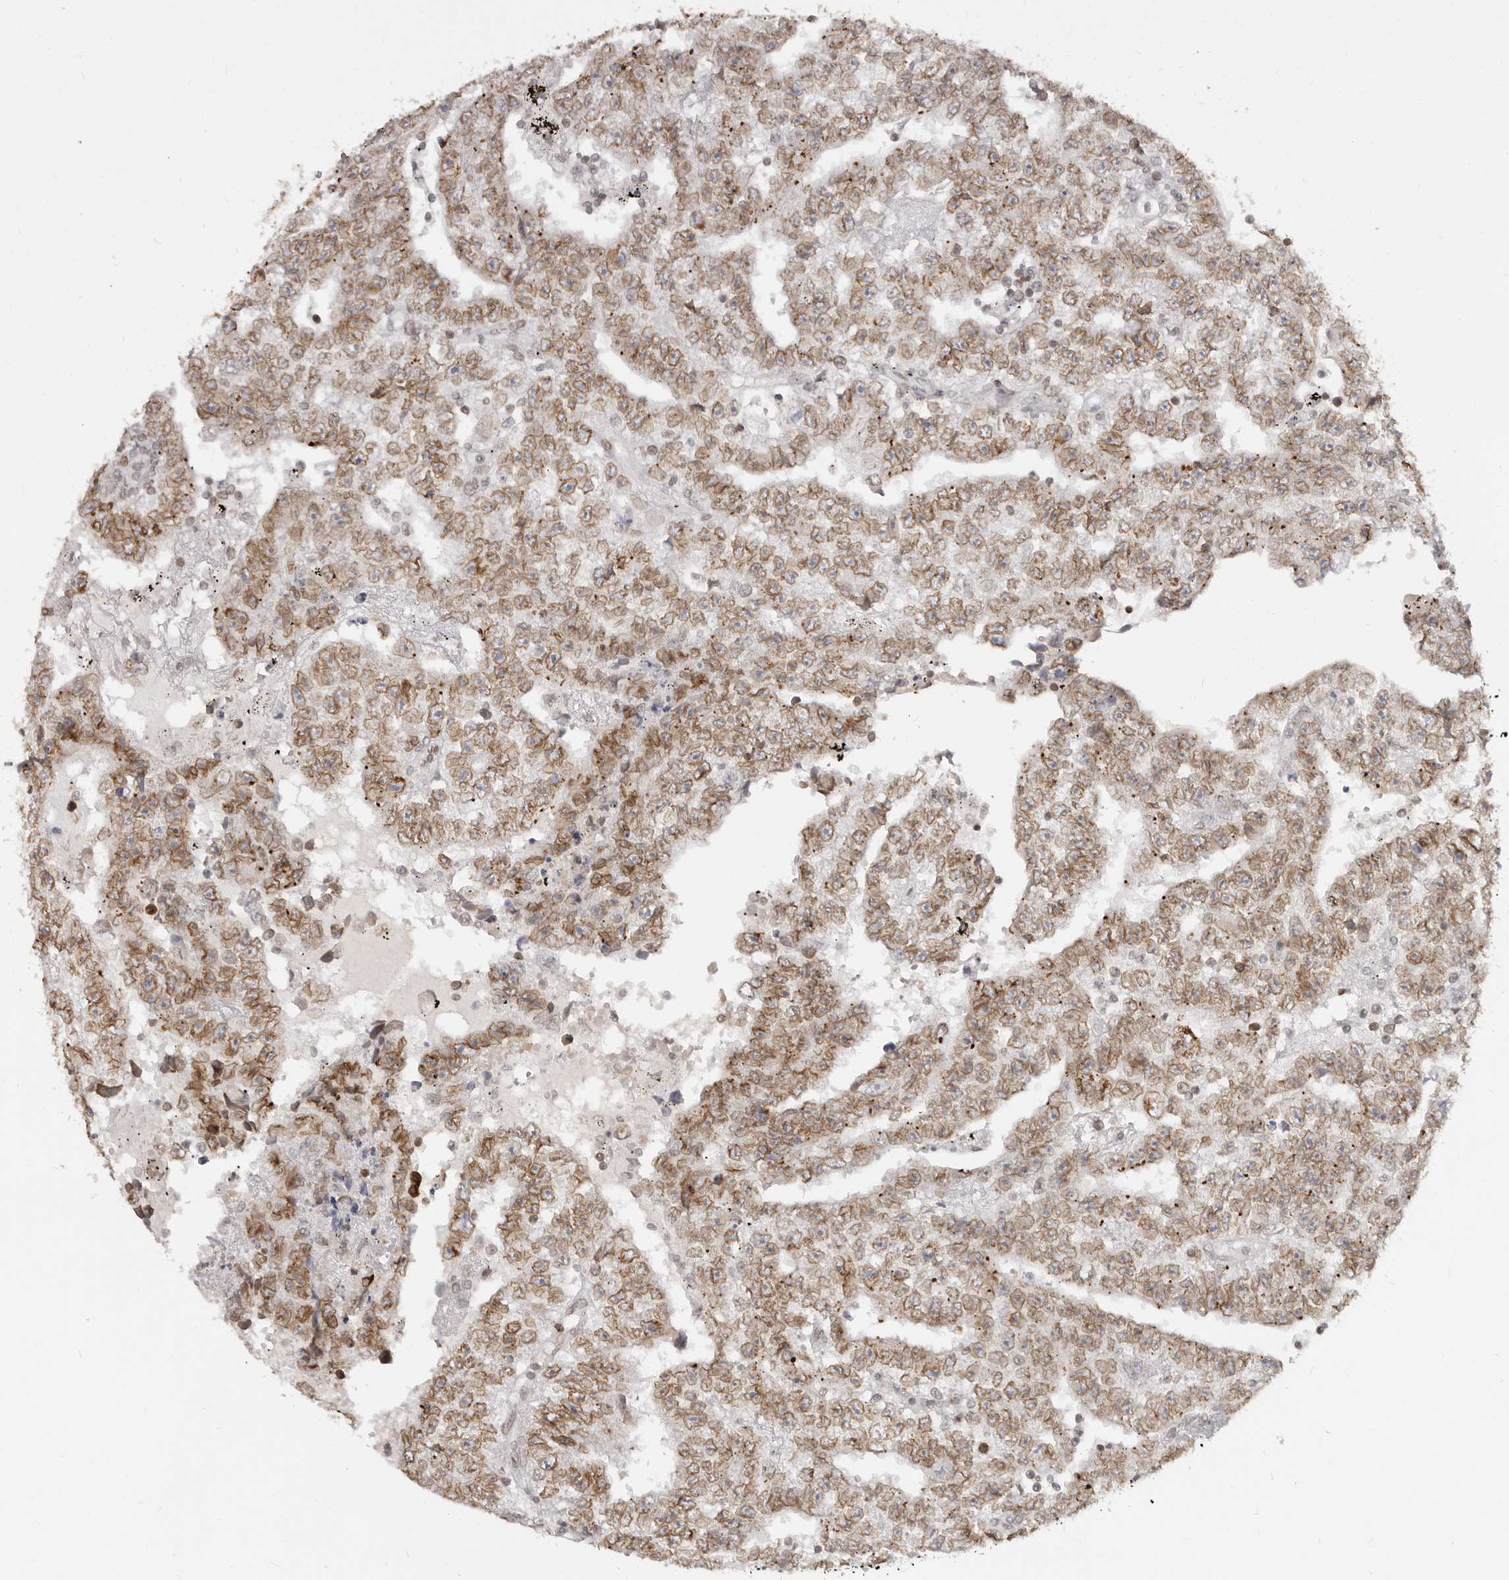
{"staining": {"intensity": "moderate", "quantity": ">75%", "location": "cytoplasmic/membranous,nuclear"}, "tissue": "testis cancer", "cell_type": "Tumor cells", "image_type": "cancer", "snomed": [{"axis": "morphology", "description": "Carcinoma, Embryonal, NOS"}, {"axis": "topography", "description": "Testis"}], "caption": "Testis cancer stained for a protein (brown) exhibits moderate cytoplasmic/membranous and nuclear positive positivity in approximately >75% of tumor cells.", "gene": "NUP153", "patient": {"sex": "male", "age": 25}}